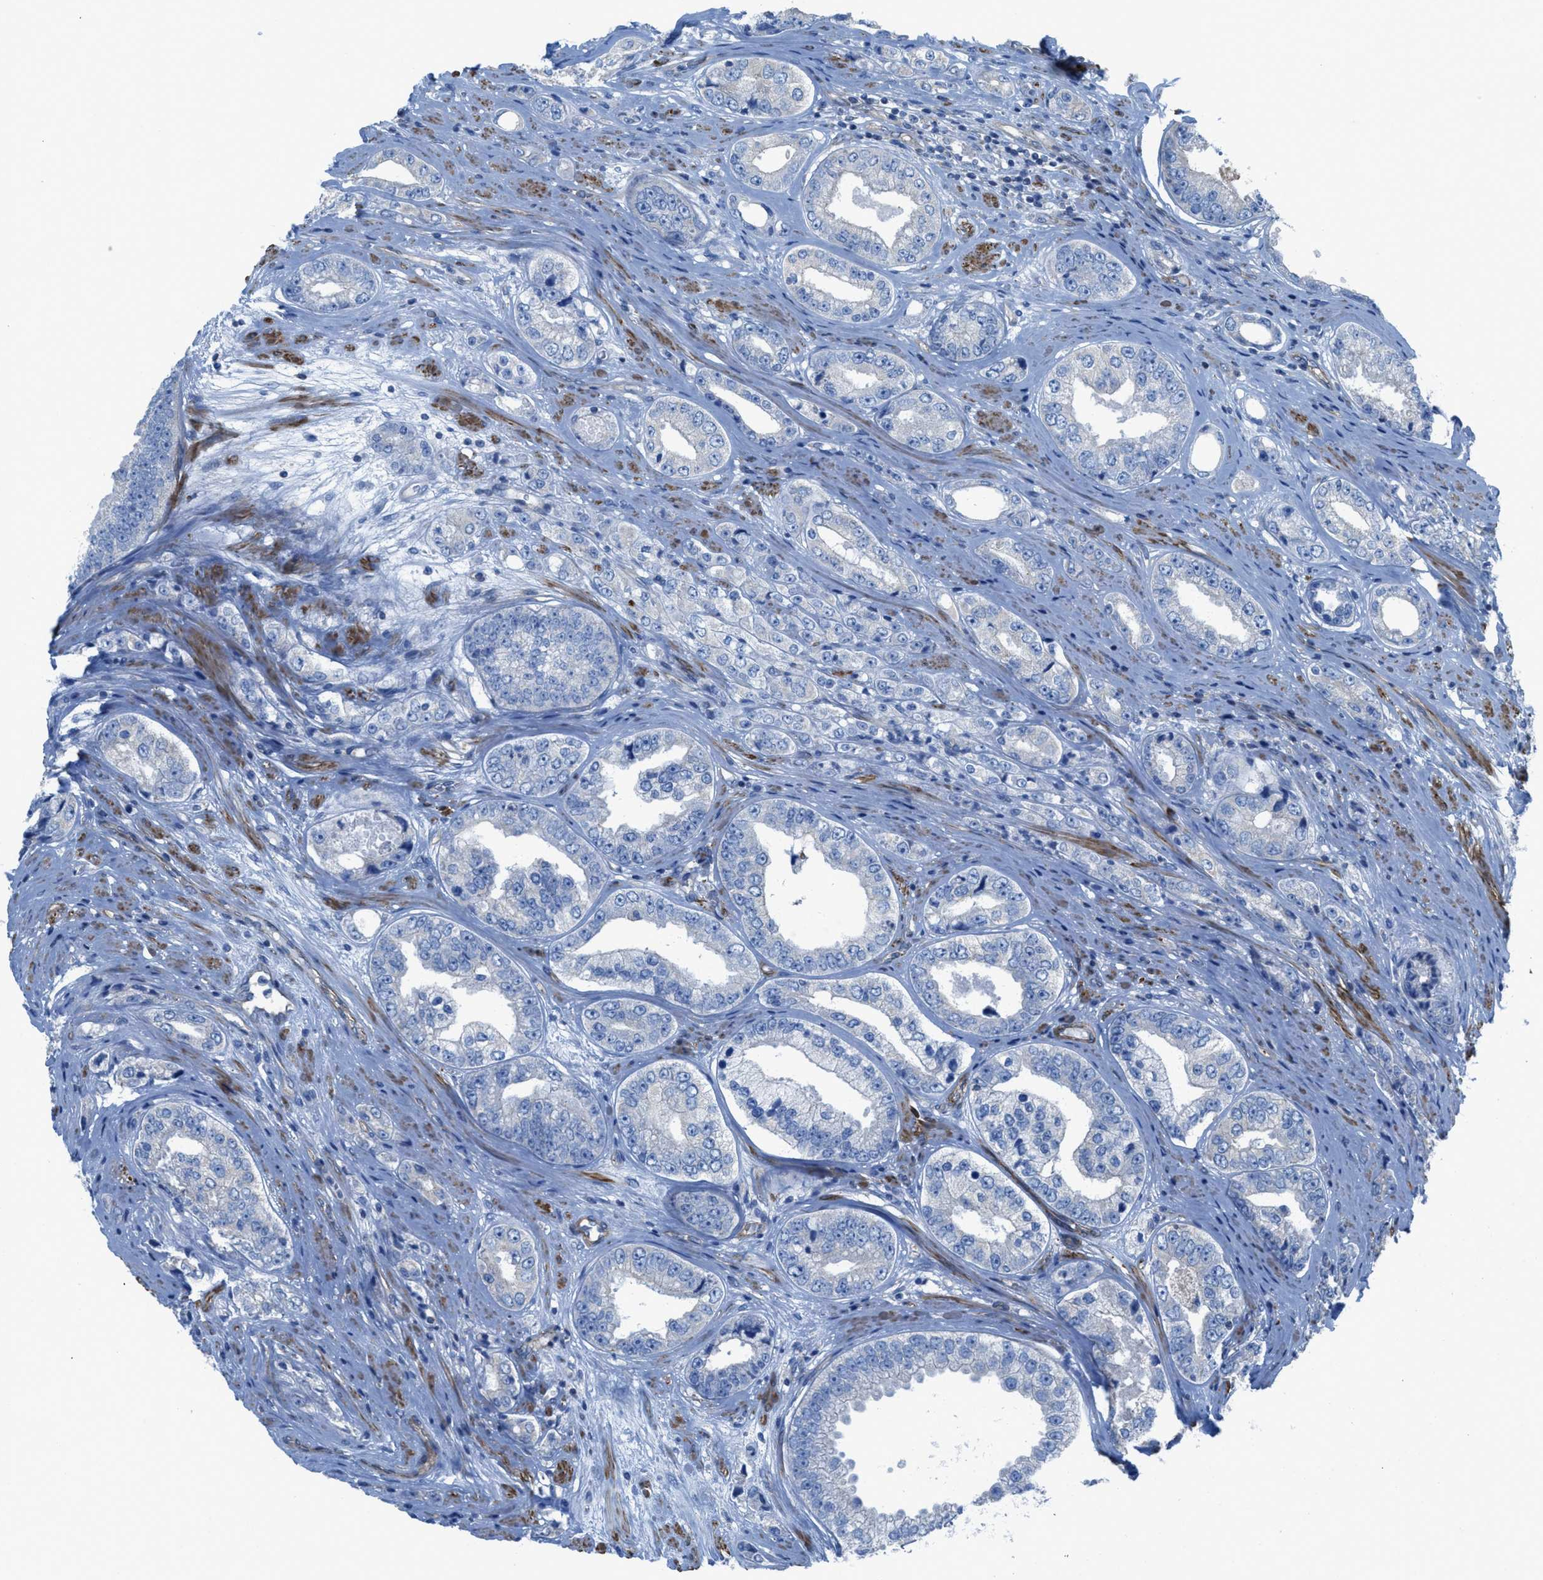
{"staining": {"intensity": "negative", "quantity": "none", "location": "none"}, "tissue": "prostate cancer", "cell_type": "Tumor cells", "image_type": "cancer", "snomed": [{"axis": "morphology", "description": "Adenocarcinoma, High grade"}, {"axis": "topography", "description": "Prostate"}], "caption": "Prostate cancer stained for a protein using immunohistochemistry (IHC) exhibits no expression tumor cells.", "gene": "KCNH7", "patient": {"sex": "male", "age": 61}}